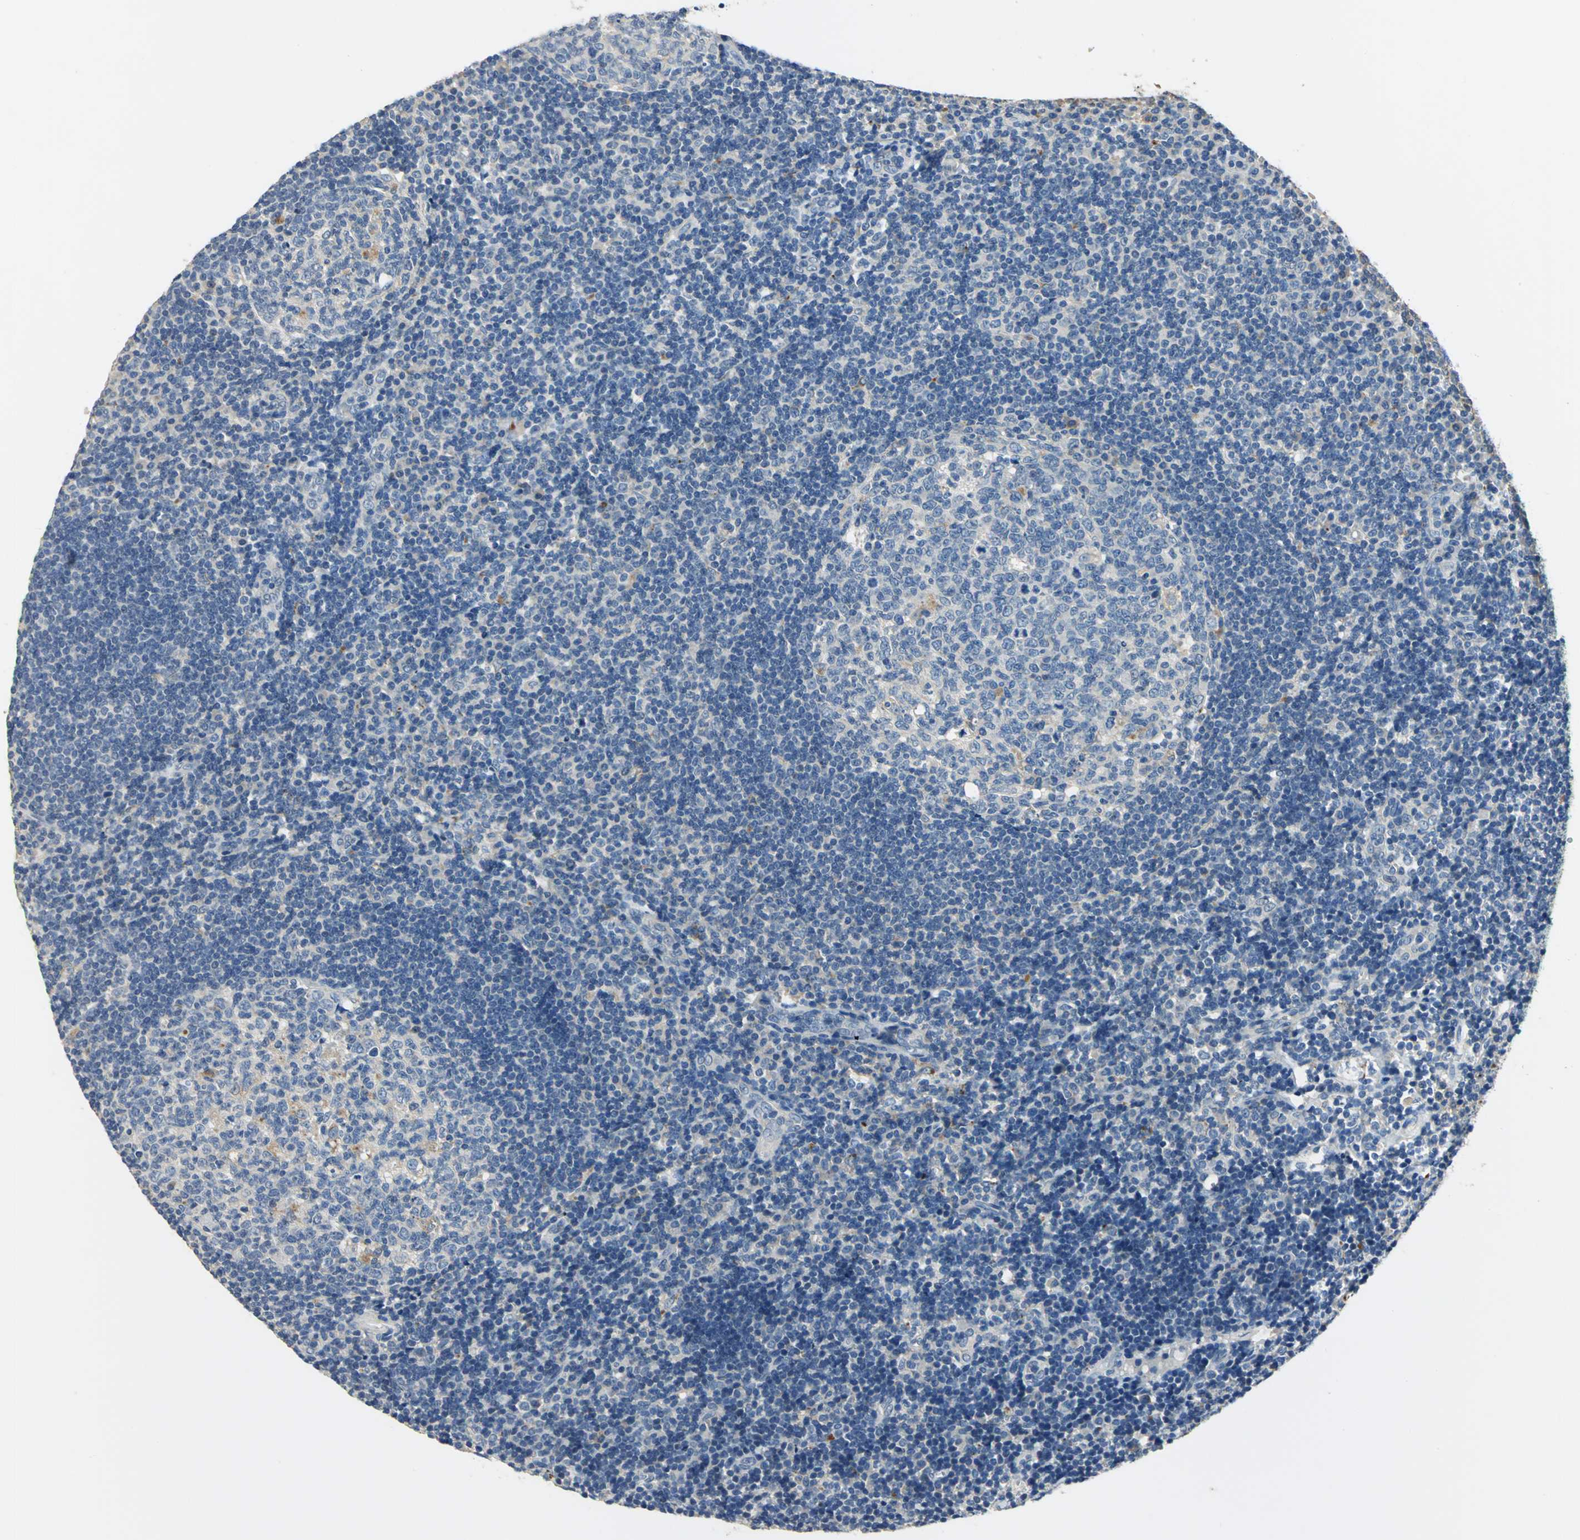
{"staining": {"intensity": "negative", "quantity": "none", "location": "none"}, "tissue": "tonsil", "cell_type": "Germinal center cells", "image_type": "normal", "snomed": [{"axis": "morphology", "description": "Normal tissue, NOS"}, {"axis": "topography", "description": "Tonsil"}], "caption": "This histopathology image is of normal tonsil stained with immunohistochemistry to label a protein in brown with the nuclei are counter-stained blue. There is no staining in germinal center cells. (DAB IHC, high magnification).", "gene": "RASD2", "patient": {"sex": "female", "age": 40}}